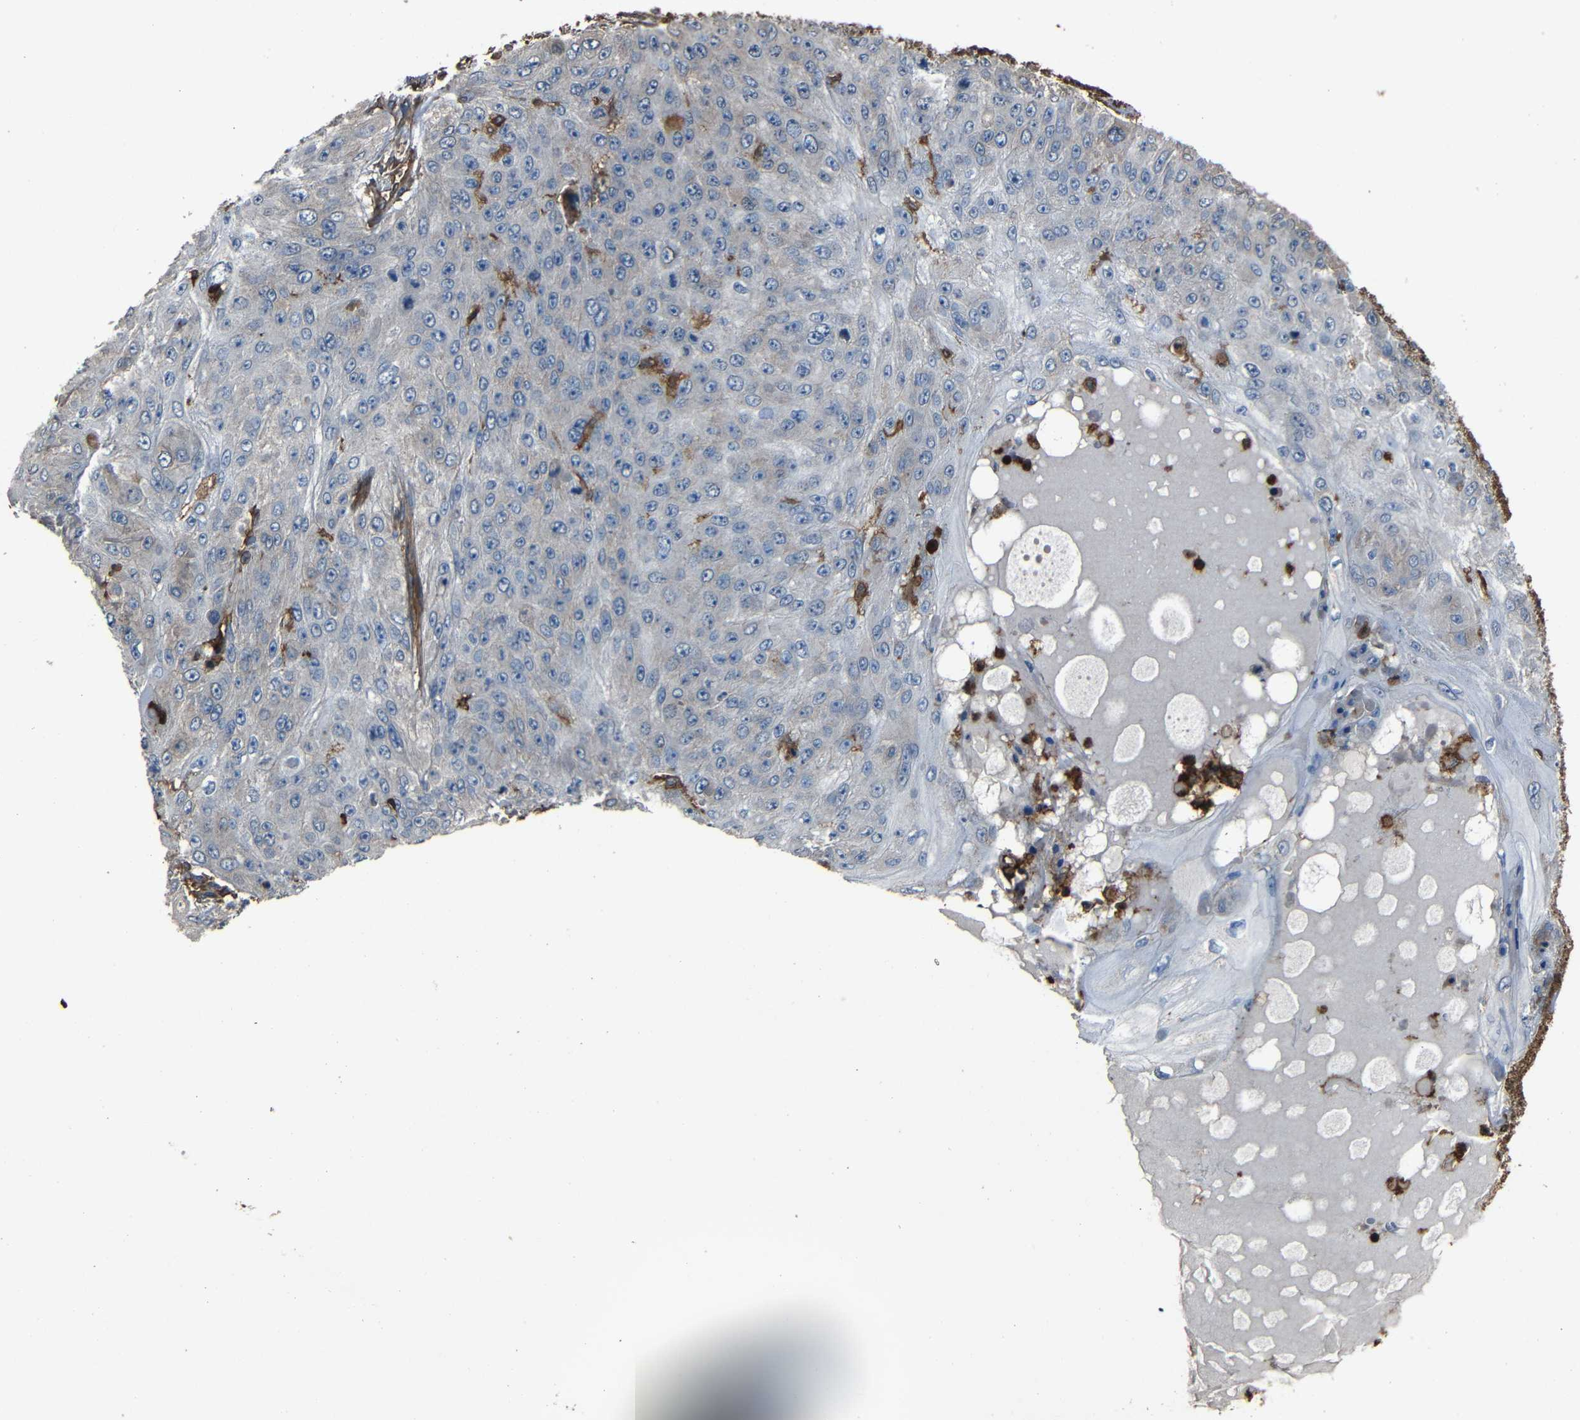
{"staining": {"intensity": "negative", "quantity": "none", "location": "none"}, "tissue": "skin cancer", "cell_type": "Tumor cells", "image_type": "cancer", "snomed": [{"axis": "morphology", "description": "Squamous cell carcinoma, NOS"}, {"axis": "topography", "description": "Skin"}], "caption": "There is no significant positivity in tumor cells of skin cancer (squamous cell carcinoma).", "gene": "ADGRE5", "patient": {"sex": "female", "age": 80}}